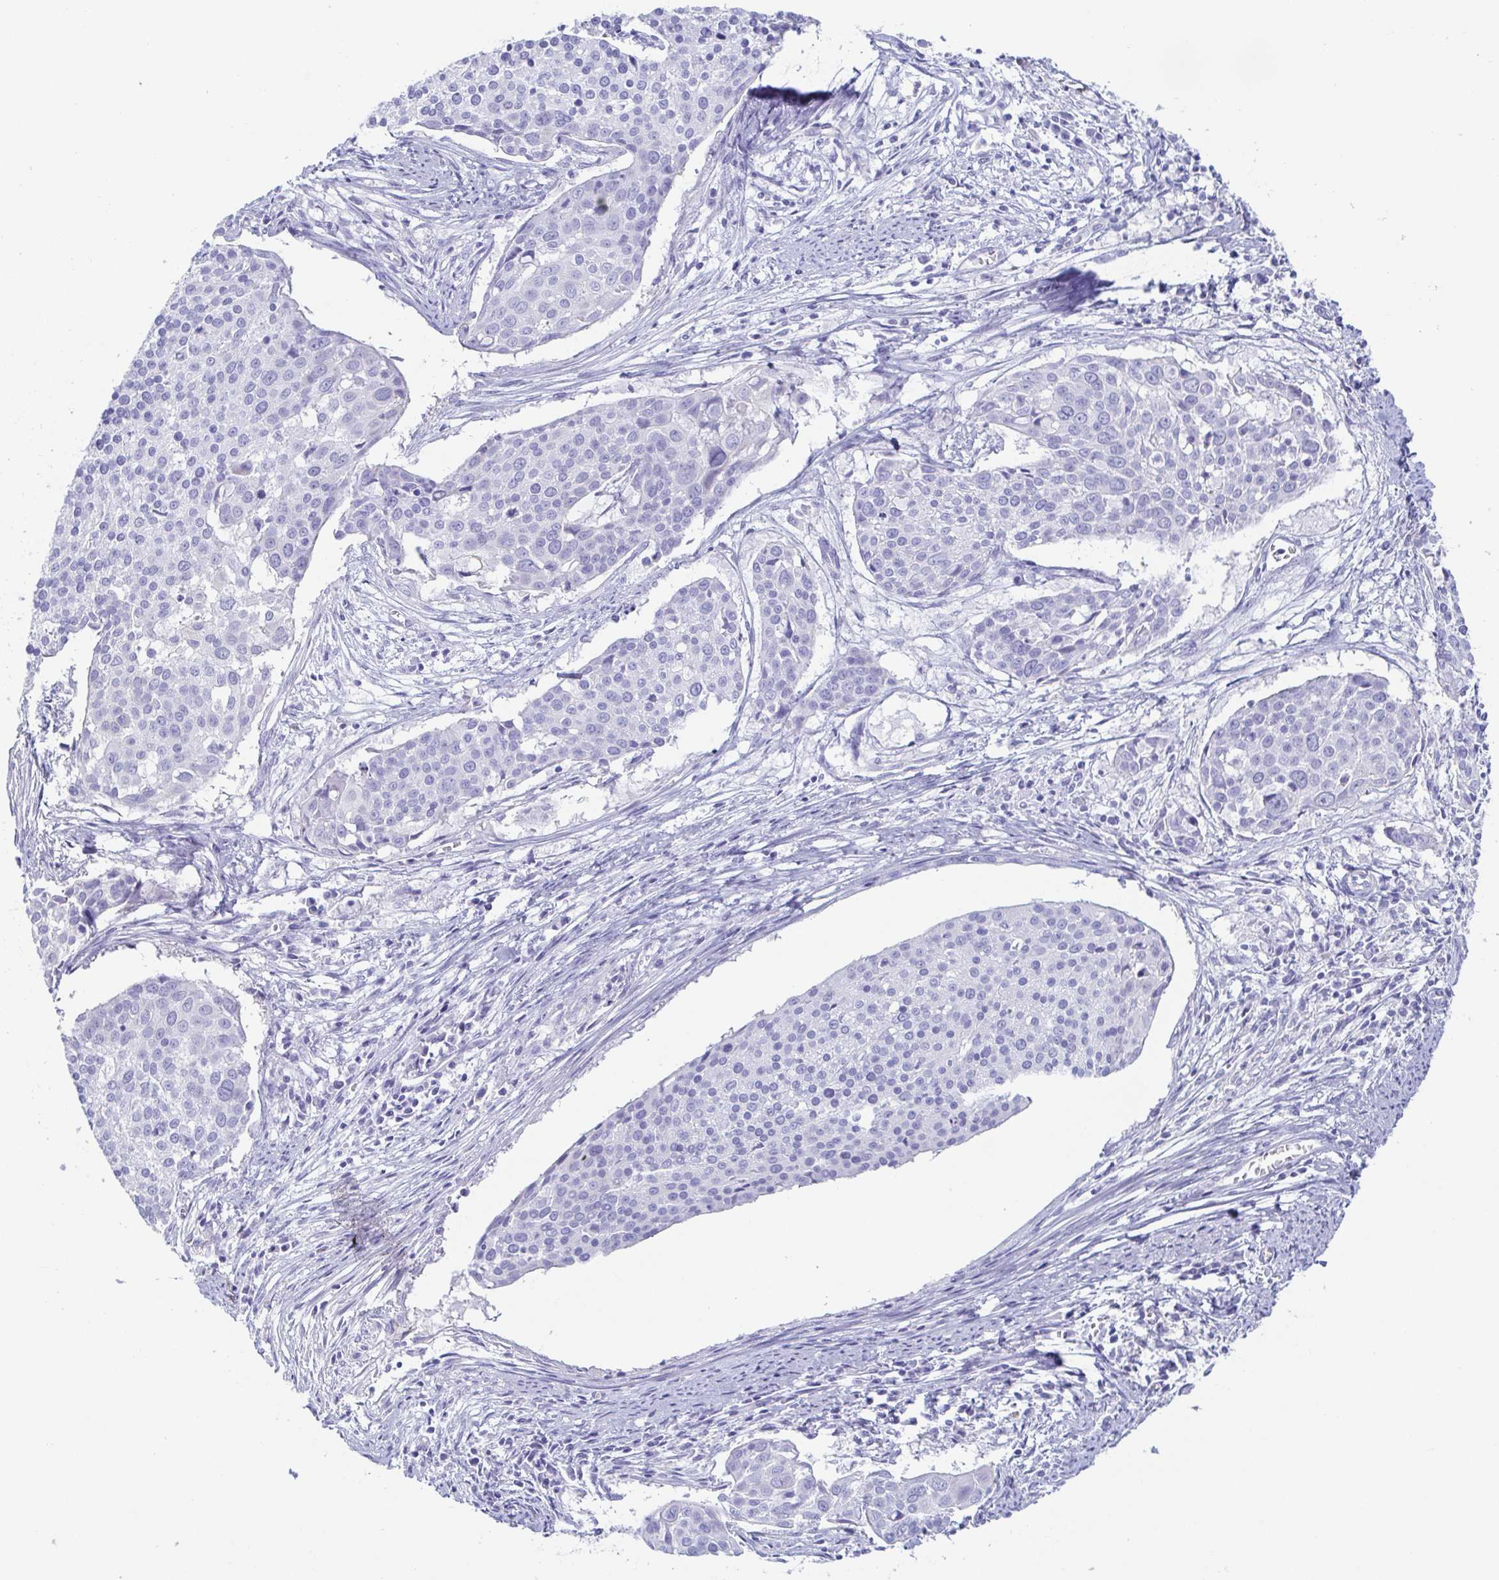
{"staining": {"intensity": "negative", "quantity": "none", "location": "none"}, "tissue": "cervical cancer", "cell_type": "Tumor cells", "image_type": "cancer", "snomed": [{"axis": "morphology", "description": "Squamous cell carcinoma, NOS"}, {"axis": "topography", "description": "Cervix"}], "caption": "DAB immunohistochemical staining of cervical cancer demonstrates no significant positivity in tumor cells.", "gene": "PRR4", "patient": {"sex": "female", "age": 39}}